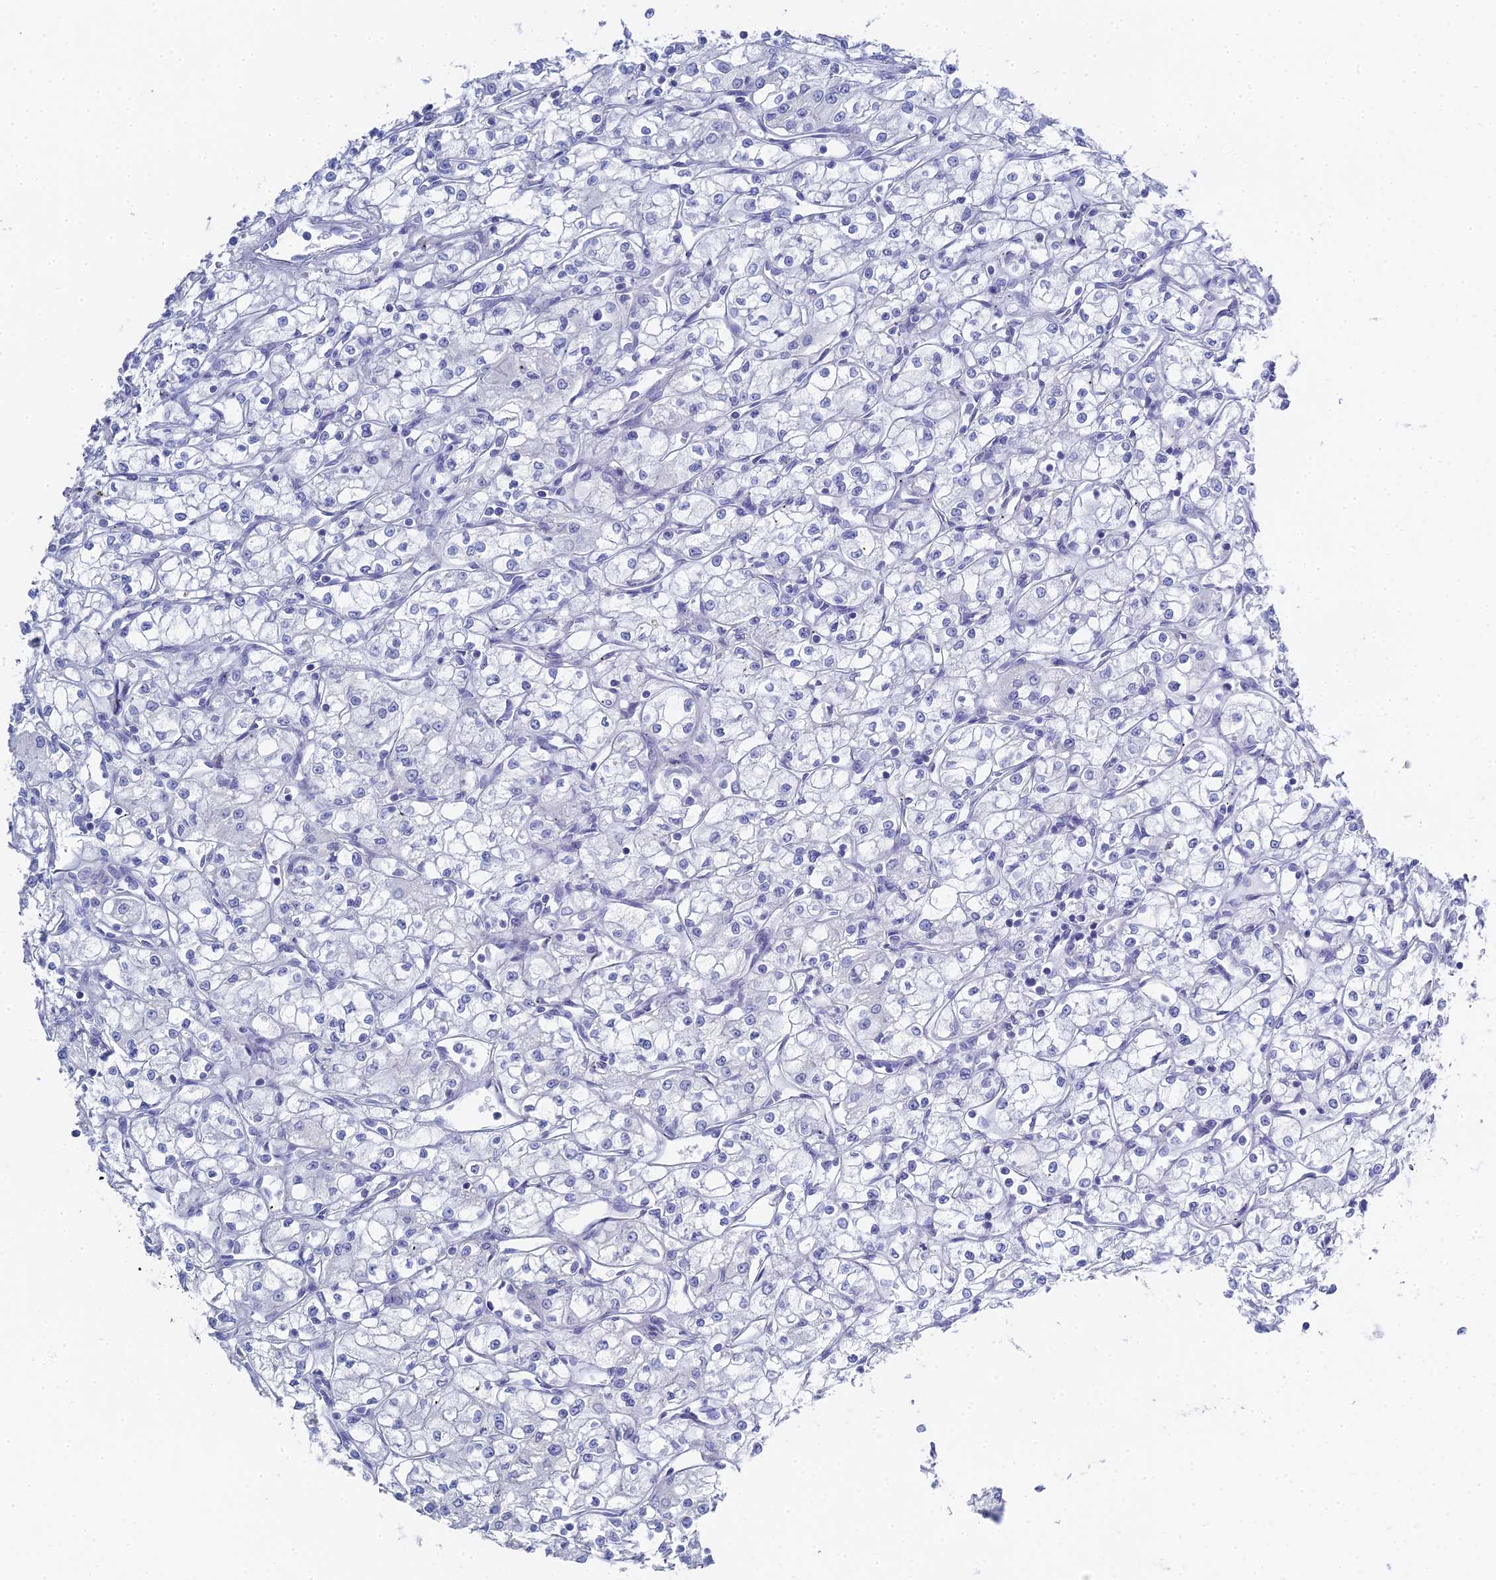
{"staining": {"intensity": "negative", "quantity": "none", "location": "none"}, "tissue": "renal cancer", "cell_type": "Tumor cells", "image_type": "cancer", "snomed": [{"axis": "morphology", "description": "Adenocarcinoma, NOS"}, {"axis": "topography", "description": "Kidney"}], "caption": "Protein analysis of renal adenocarcinoma reveals no significant positivity in tumor cells.", "gene": "ALPP", "patient": {"sex": "male", "age": 59}}